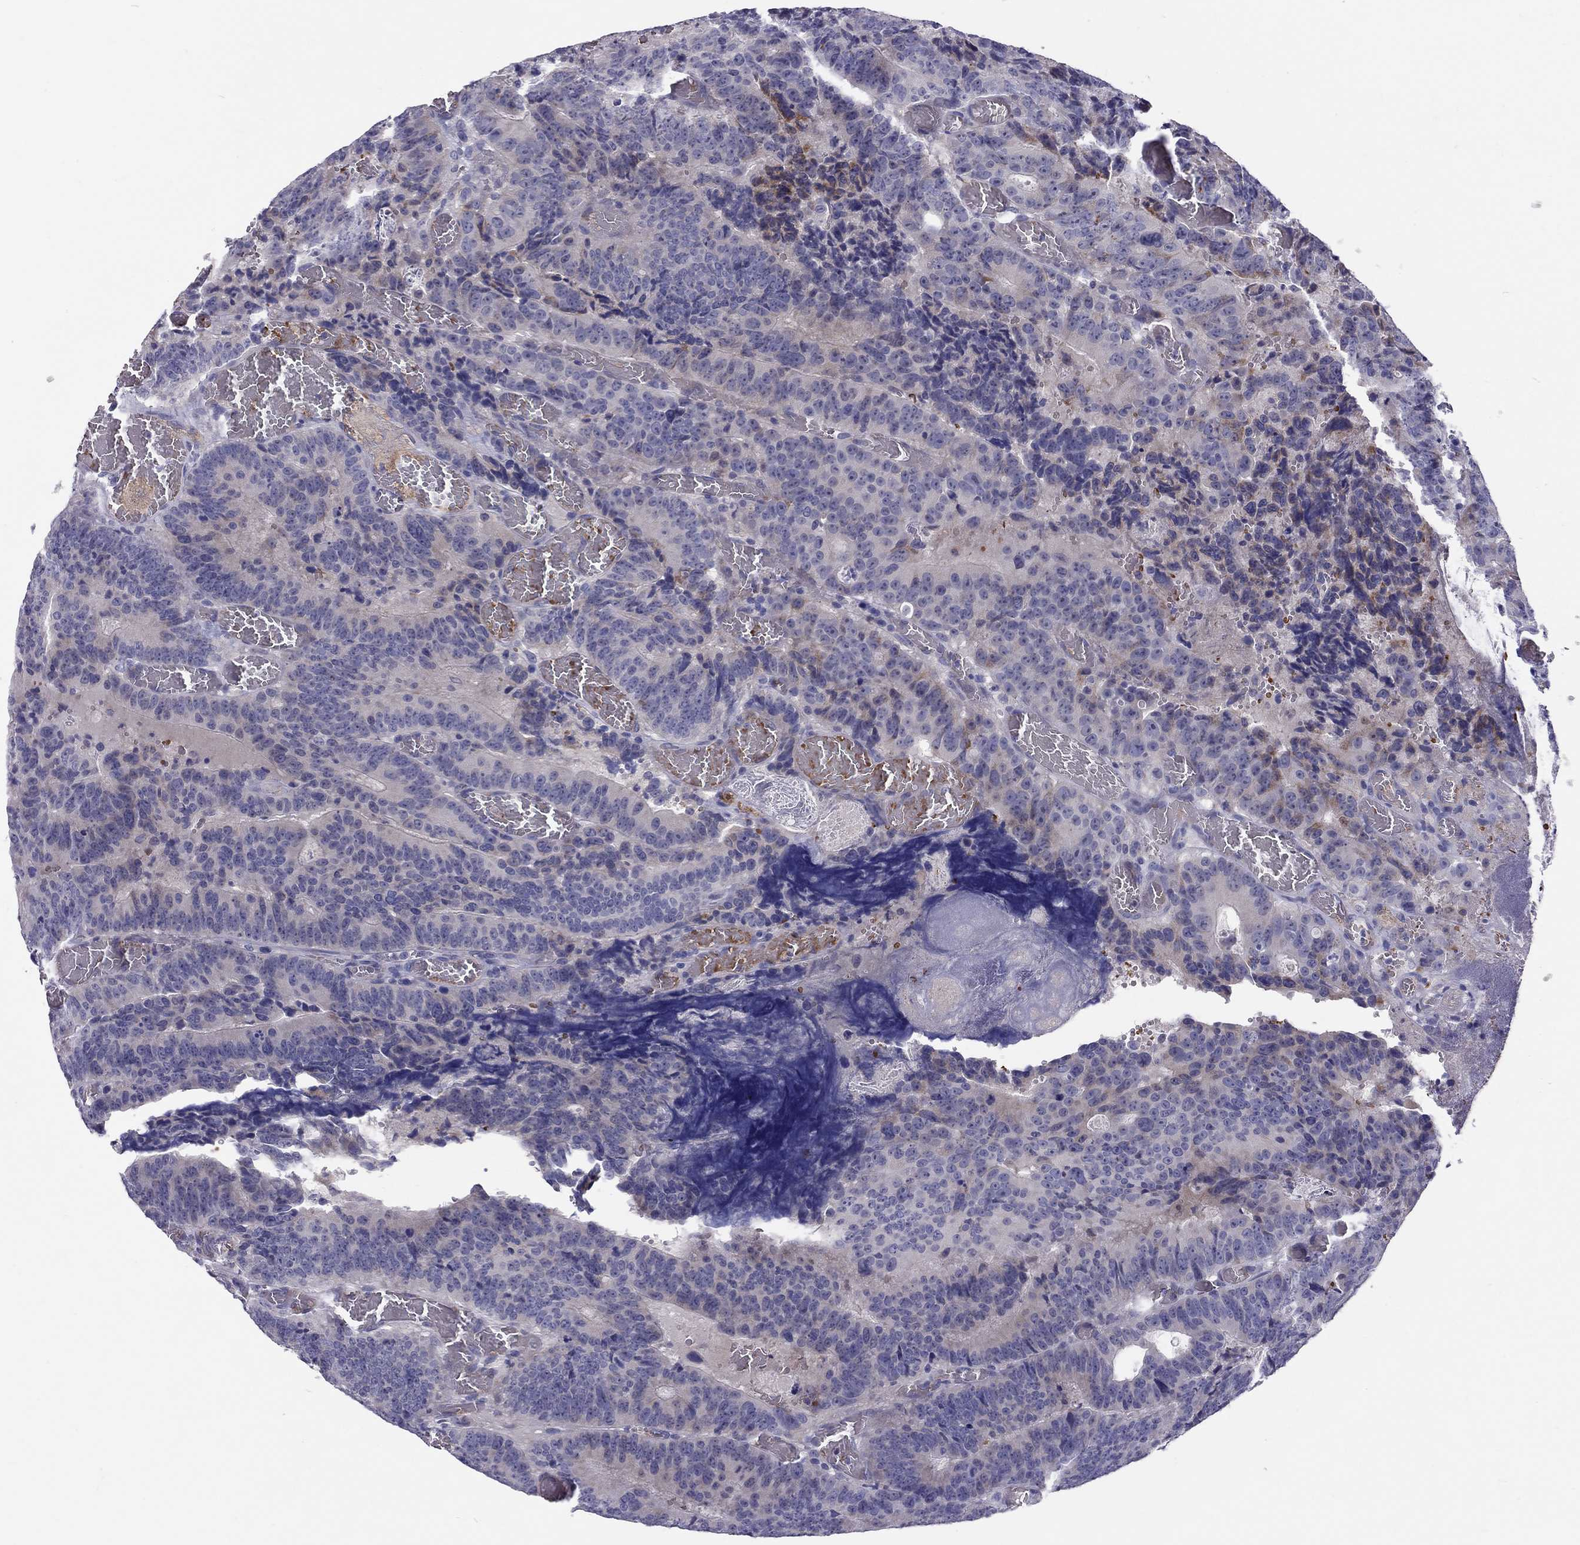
{"staining": {"intensity": "negative", "quantity": "none", "location": "none"}, "tissue": "colorectal cancer", "cell_type": "Tumor cells", "image_type": "cancer", "snomed": [{"axis": "morphology", "description": "Adenocarcinoma, NOS"}, {"axis": "topography", "description": "Colon"}], "caption": "Immunohistochemistry (IHC) photomicrograph of neoplastic tissue: adenocarcinoma (colorectal) stained with DAB (3,3'-diaminobenzidine) reveals no significant protein expression in tumor cells. (Immunohistochemistry, brightfield microscopy, high magnification).", "gene": "FRMD1", "patient": {"sex": "female", "age": 82}}